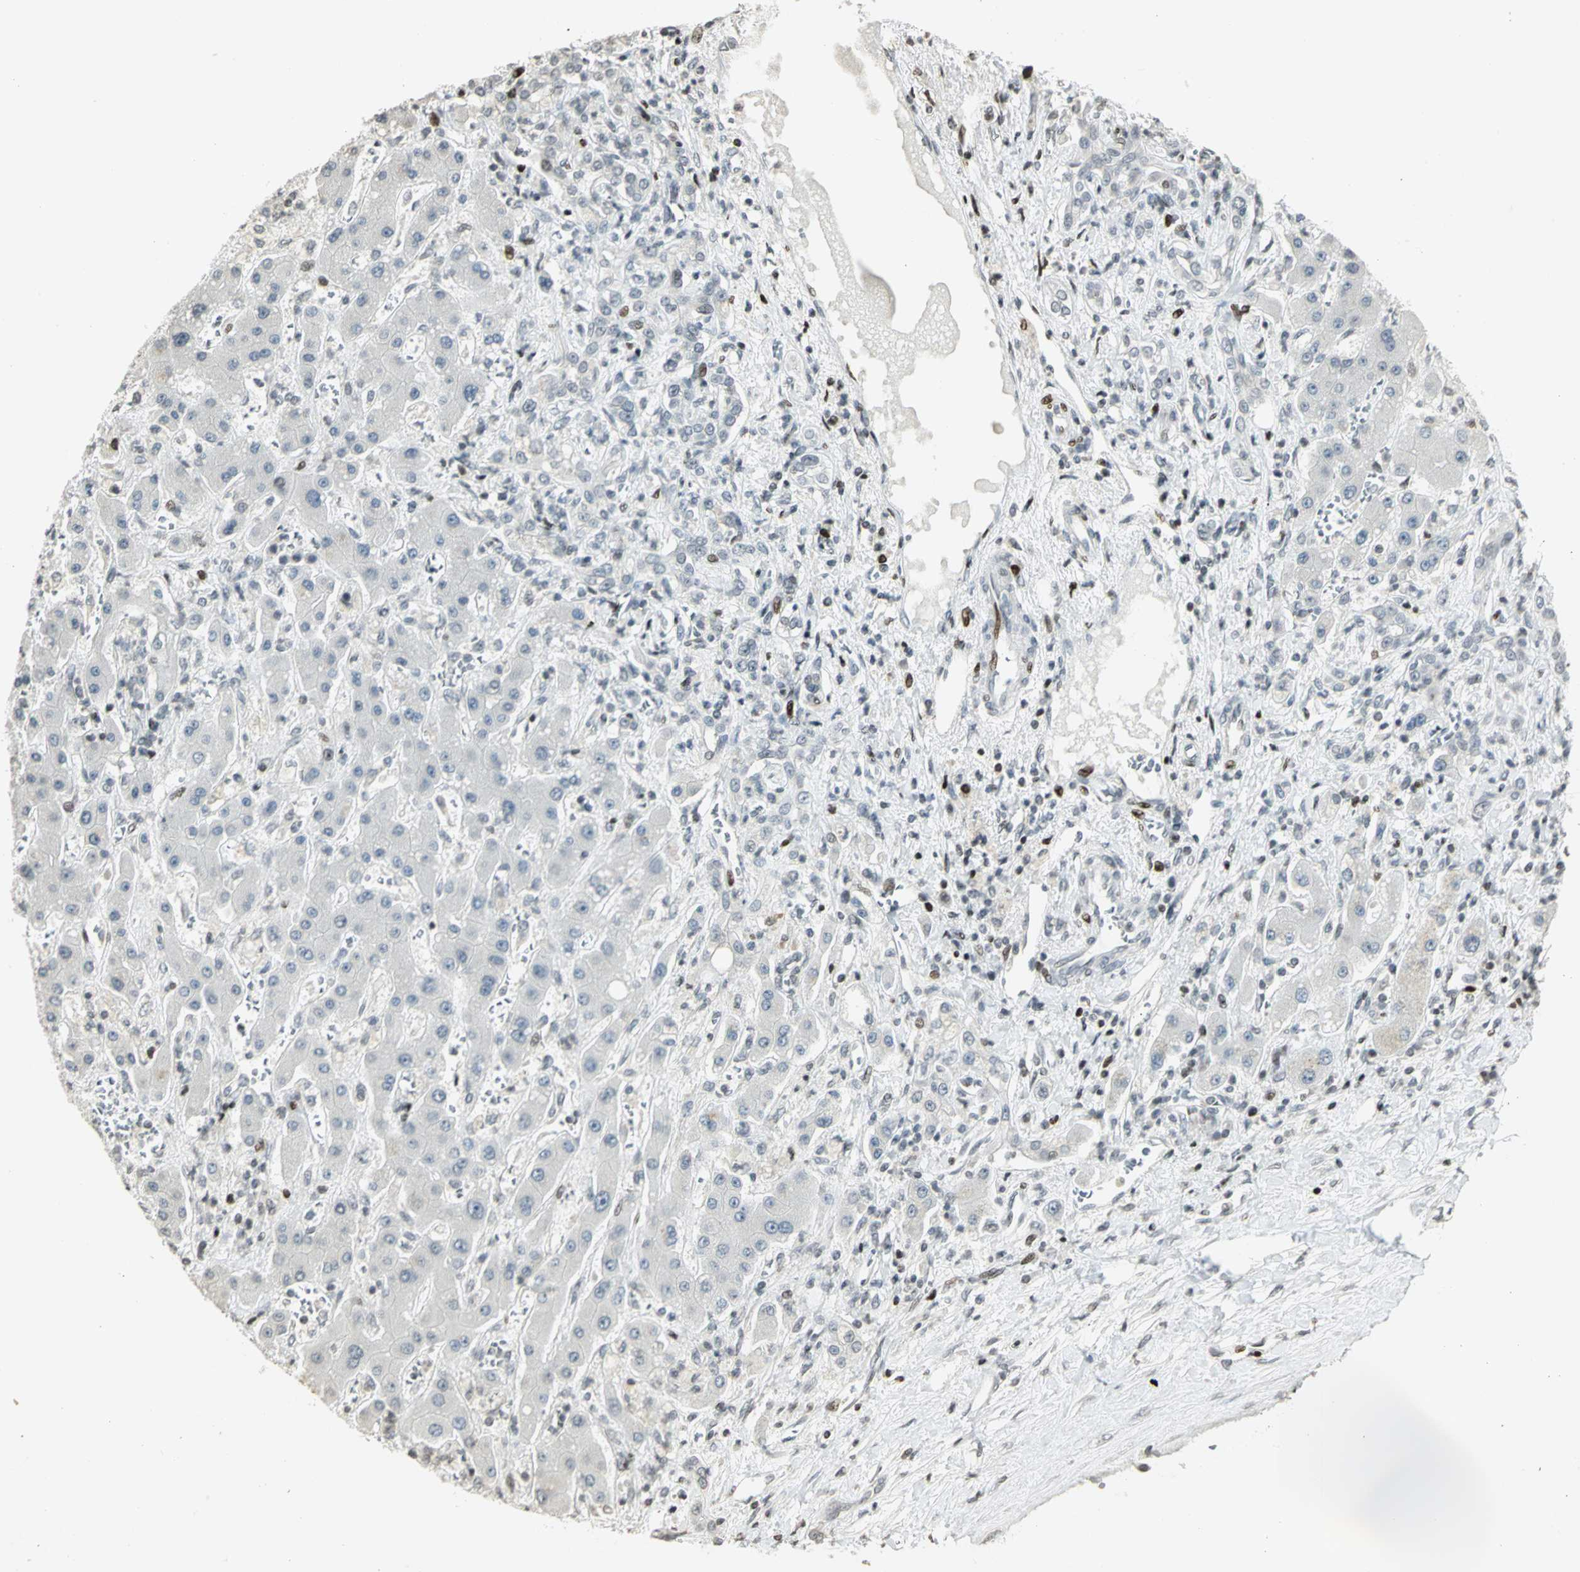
{"staining": {"intensity": "negative", "quantity": "none", "location": "none"}, "tissue": "liver cancer", "cell_type": "Tumor cells", "image_type": "cancer", "snomed": [{"axis": "morphology", "description": "Cholangiocarcinoma"}, {"axis": "topography", "description": "Liver"}], "caption": "High power microscopy image of an immunohistochemistry image of liver cancer, revealing no significant staining in tumor cells.", "gene": "KDM1A", "patient": {"sex": "male", "age": 50}}